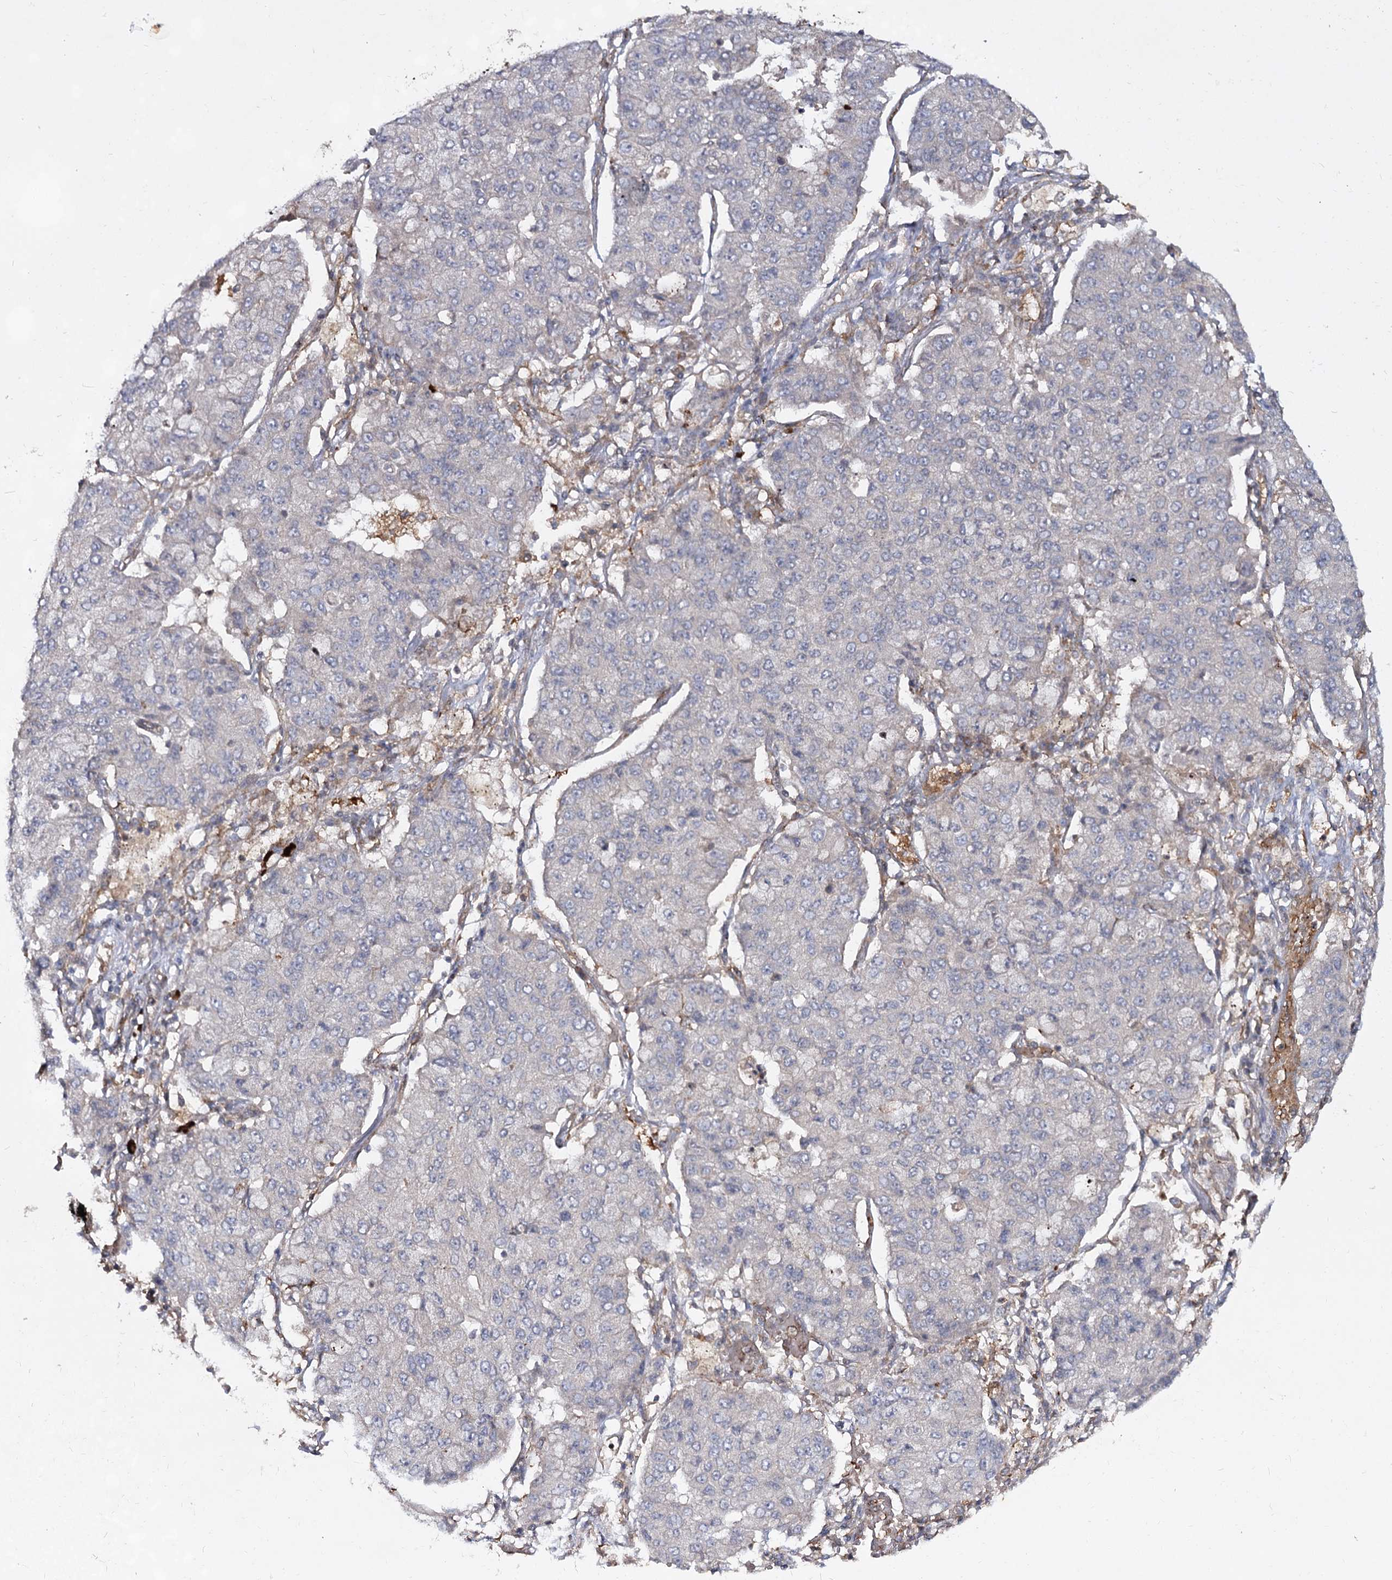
{"staining": {"intensity": "negative", "quantity": "none", "location": "none"}, "tissue": "lung cancer", "cell_type": "Tumor cells", "image_type": "cancer", "snomed": [{"axis": "morphology", "description": "Squamous cell carcinoma, NOS"}, {"axis": "topography", "description": "Lung"}], "caption": "The image displays no significant staining in tumor cells of lung cancer. Nuclei are stained in blue.", "gene": "IQSEC1", "patient": {"sex": "male", "age": 74}}